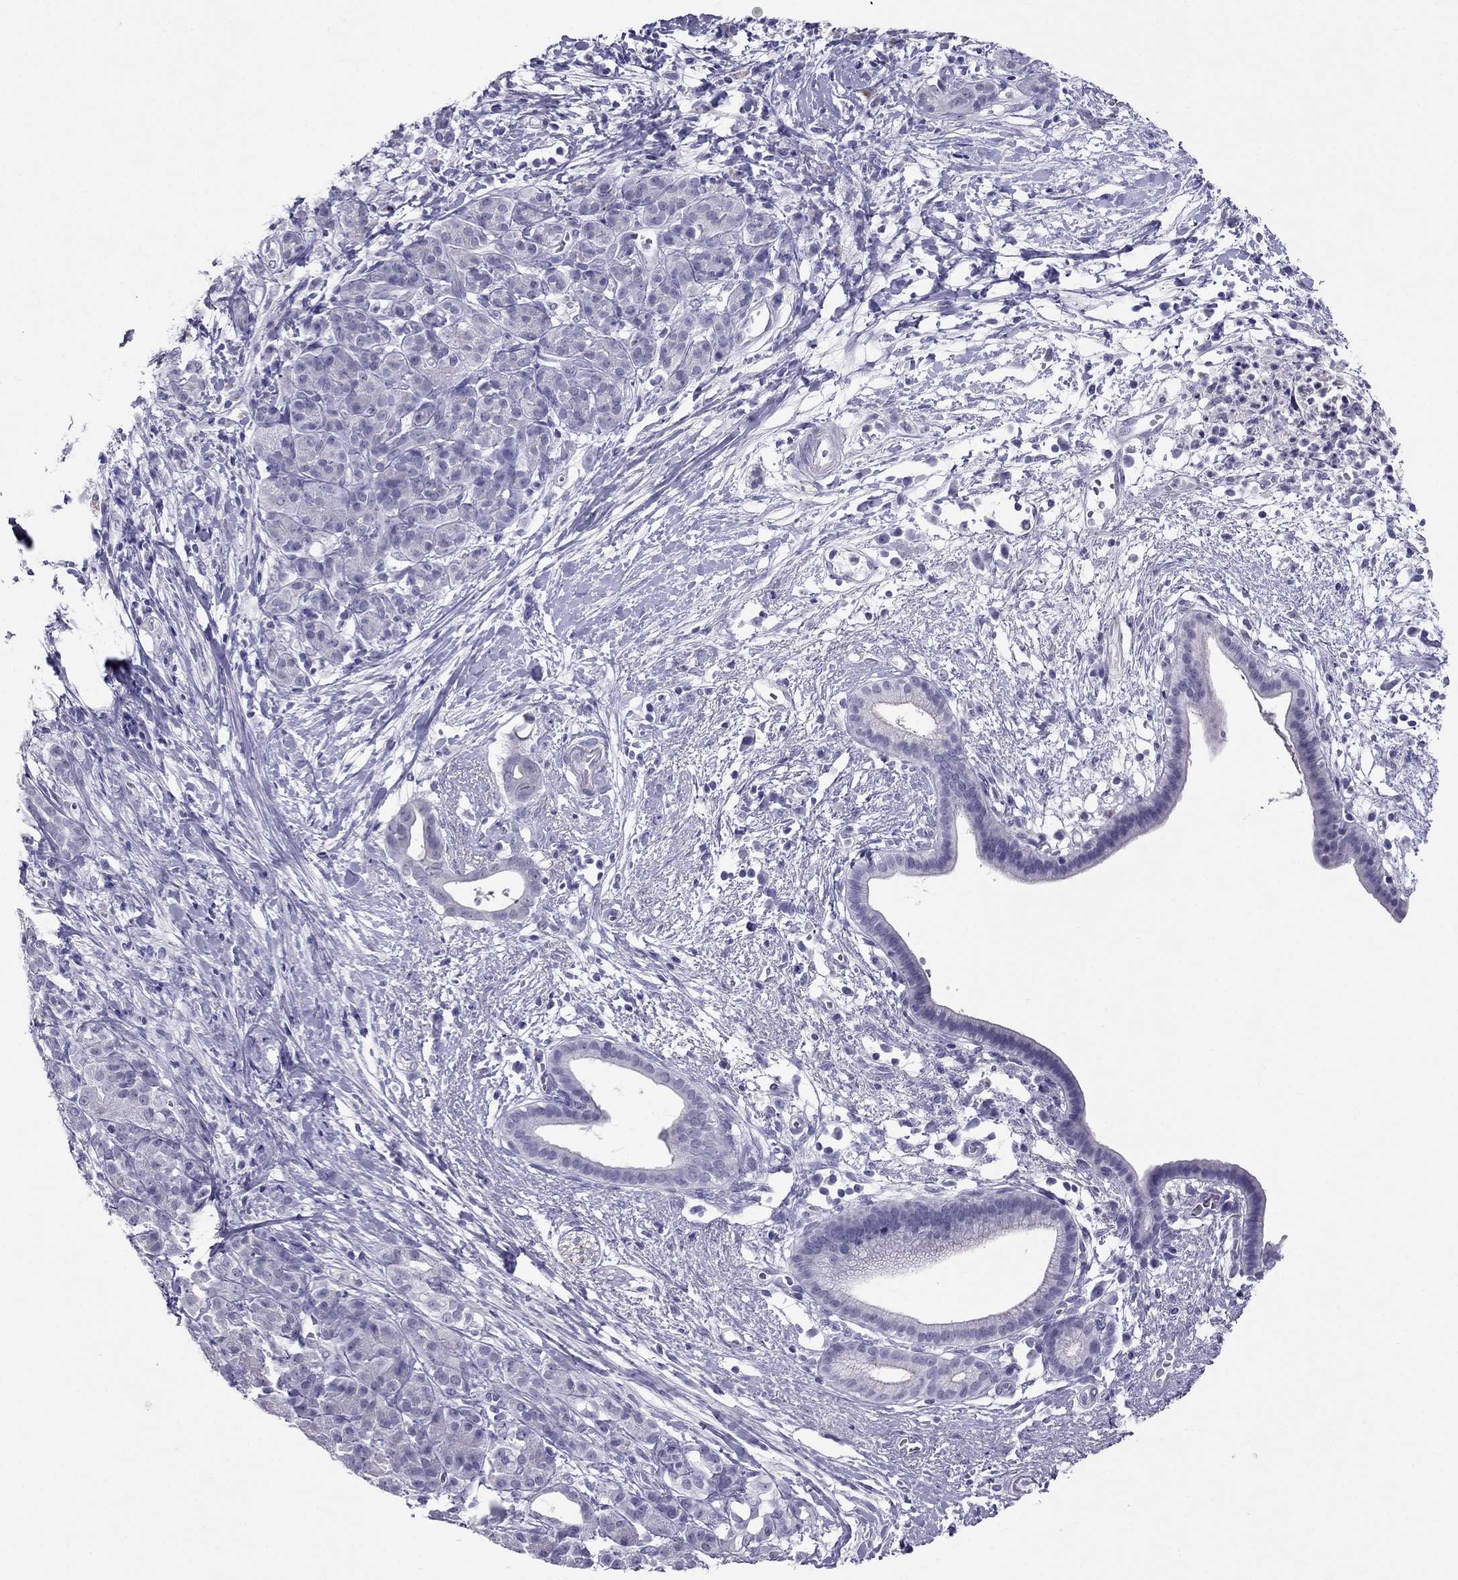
{"staining": {"intensity": "negative", "quantity": "none", "location": "none"}, "tissue": "pancreatic cancer", "cell_type": "Tumor cells", "image_type": "cancer", "snomed": [{"axis": "morphology", "description": "Adenocarcinoma, NOS"}, {"axis": "topography", "description": "Pancreas"}], "caption": "Tumor cells show no significant staining in pancreatic adenocarcinoma.", "gene": "CROCC2", "patient": {"sex": "male", "age": 61}}